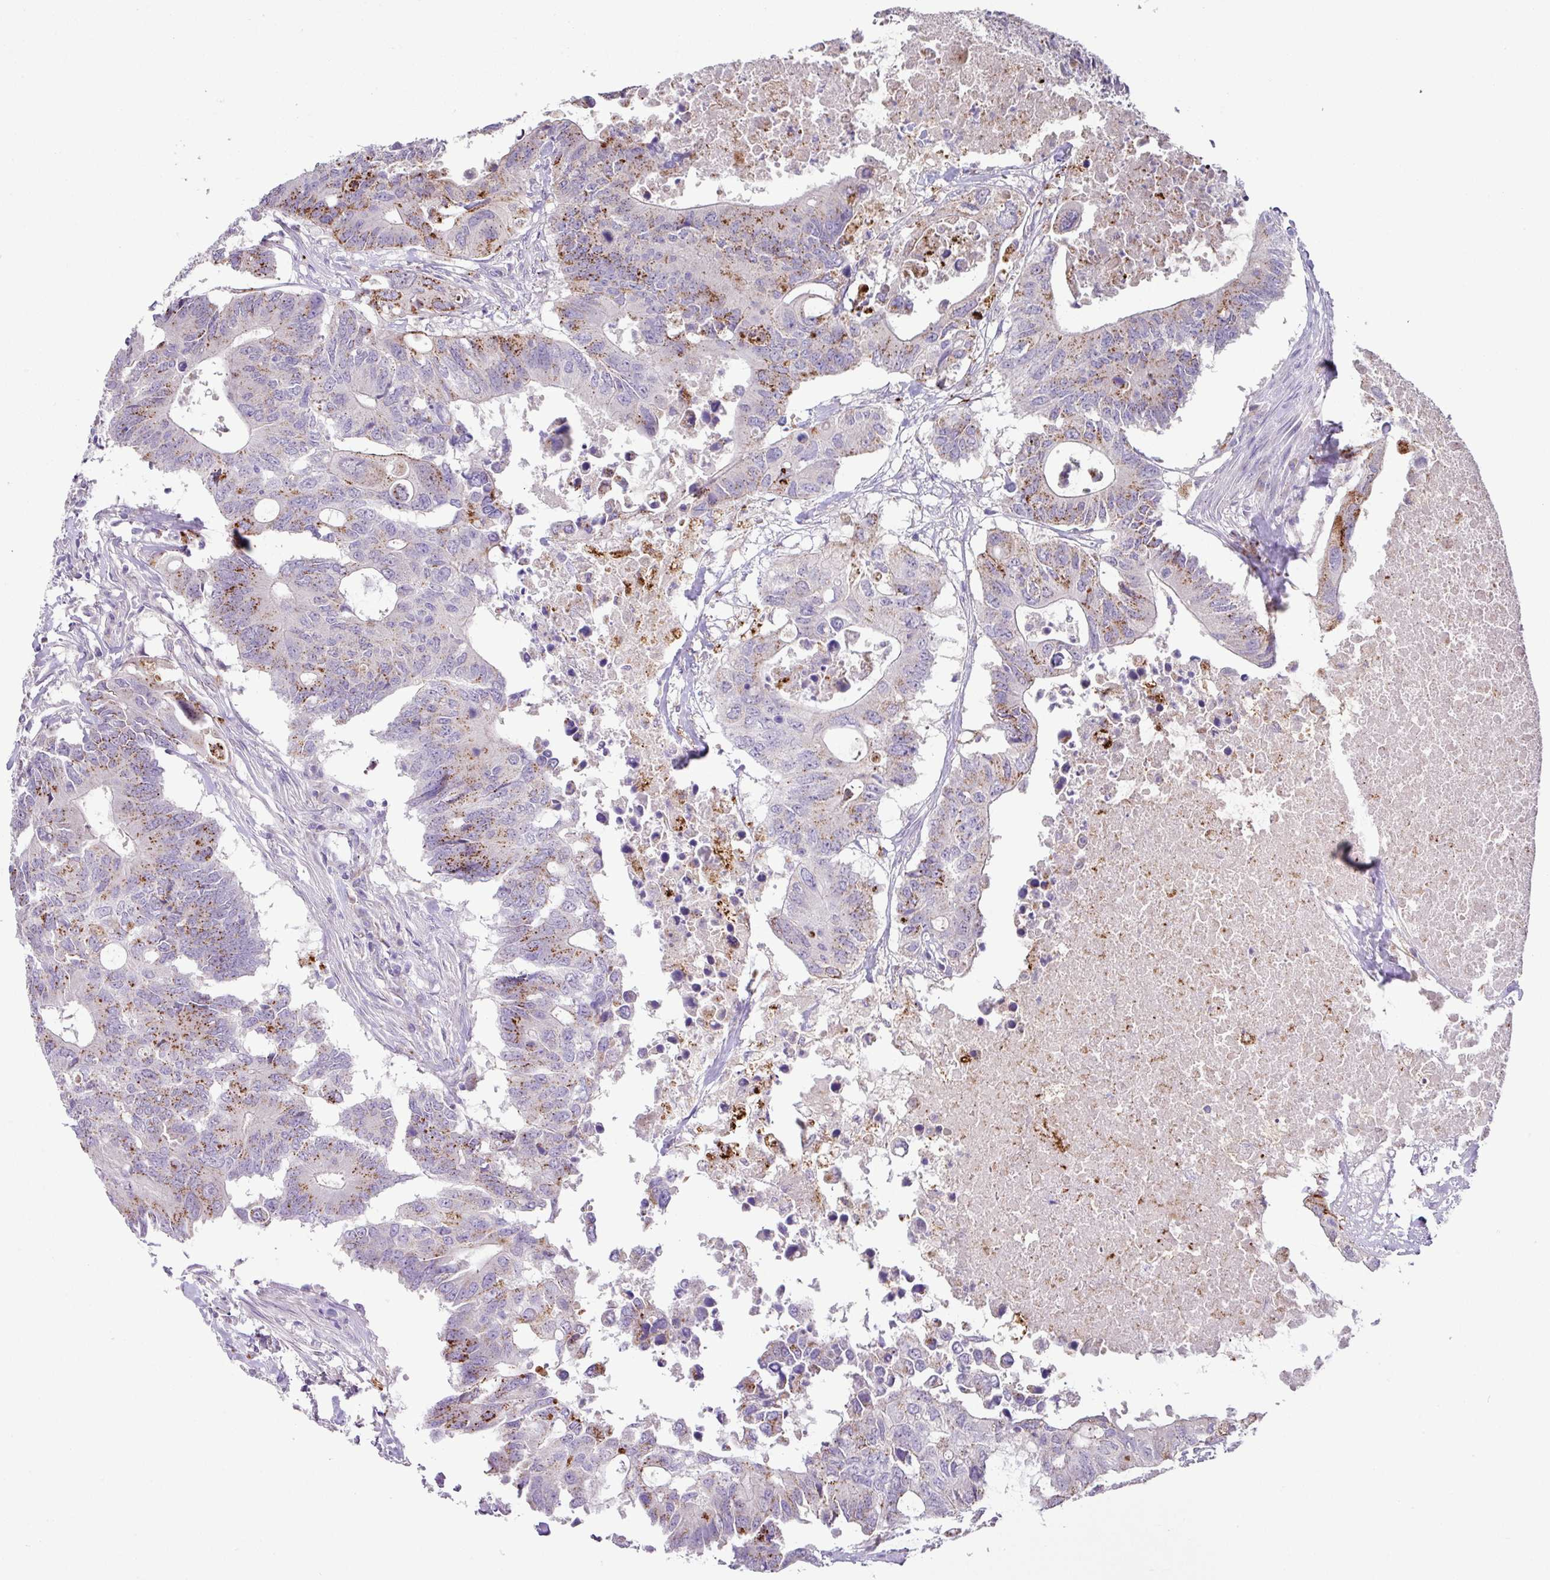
{"staining": {"intensity": "moderate", "quantity": "25%-75%", "location": "cytoplasmic/membranous"}, "tissue": "colorectal cancer", "cell_type": "Tumor cells", "image_type": "cancer", "snomed": [{"axis": "morphology", "description": "Adenocarcinoma, NOS"}, {"axis": "topography", "description": "Colon"}], "caption": "A brown stain highlights moderate cytoplasmic/membranous expression of a protein in human colorectal cancer (adenocarcinoma) tumor cells. The staining is performed using DAB brown chromogen to label protein expression. The nuclei are counter-stained blue using hematoxylin.", "gene": "PLEKHH3", "patient": {"sex": "male", "age": 71}}